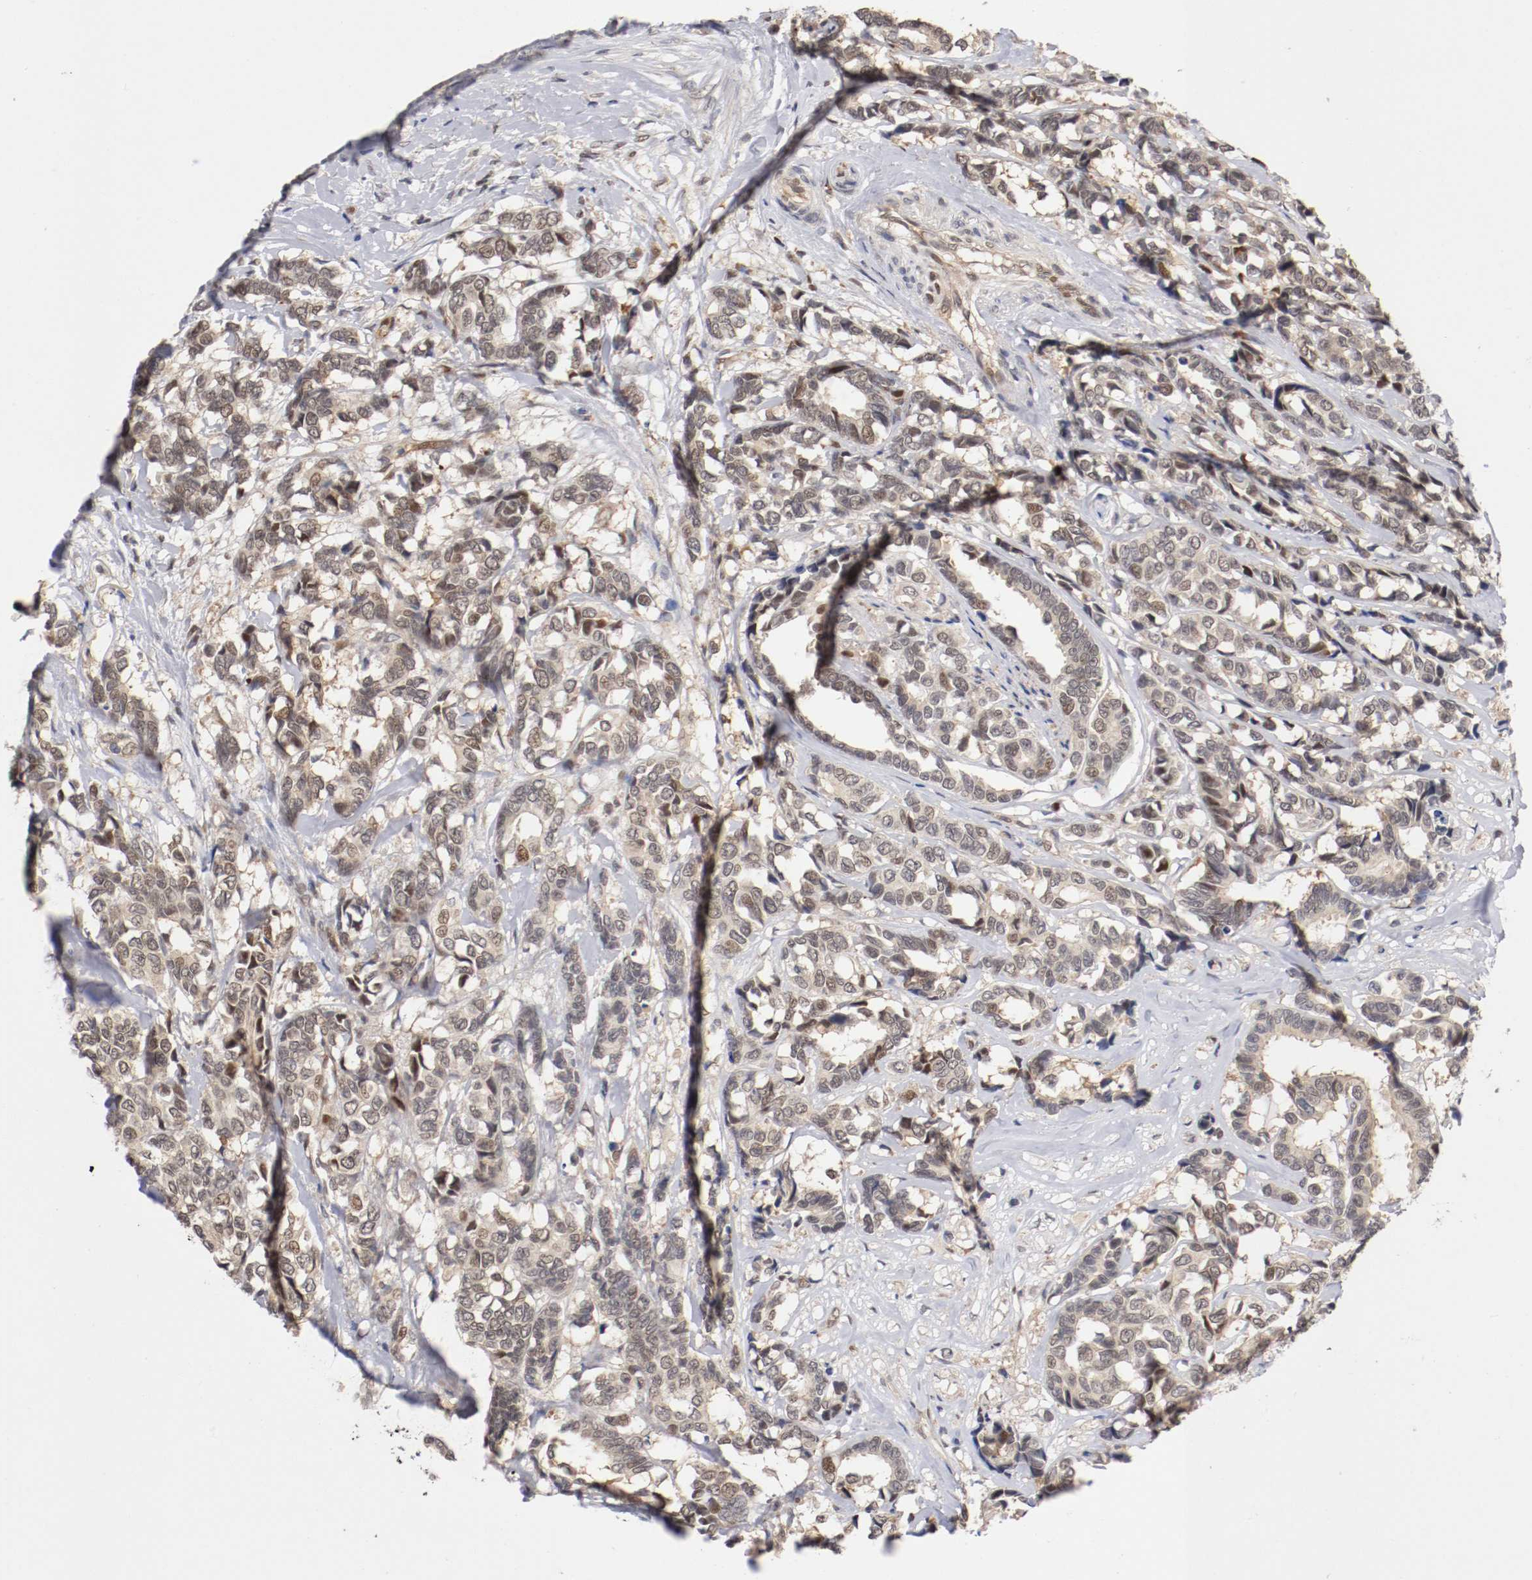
{"staining": {"intensity": "weak", "quantity": "25%-75%", "location": "cytoplasmic/membranous,nuclear"}, "tissue": "breast cancer", "cell_type": "Tumor cells", "image_type": "cancer", "snomed": [{"axis": "morphology", "description": "Duct carcinoma"}, {"axis": "topography", "description": "Breast"}], "caption": "Breast cancer (infiltrating ductal carcinoma) was stained to show a protein in brown. There is low levels of weak cytoplasmic/membranous and nuclear positivity in approximately 25%-75% of tumor cells.", "gene": "DNMT3B", "patient": {"sex": "female", "age": 87}}